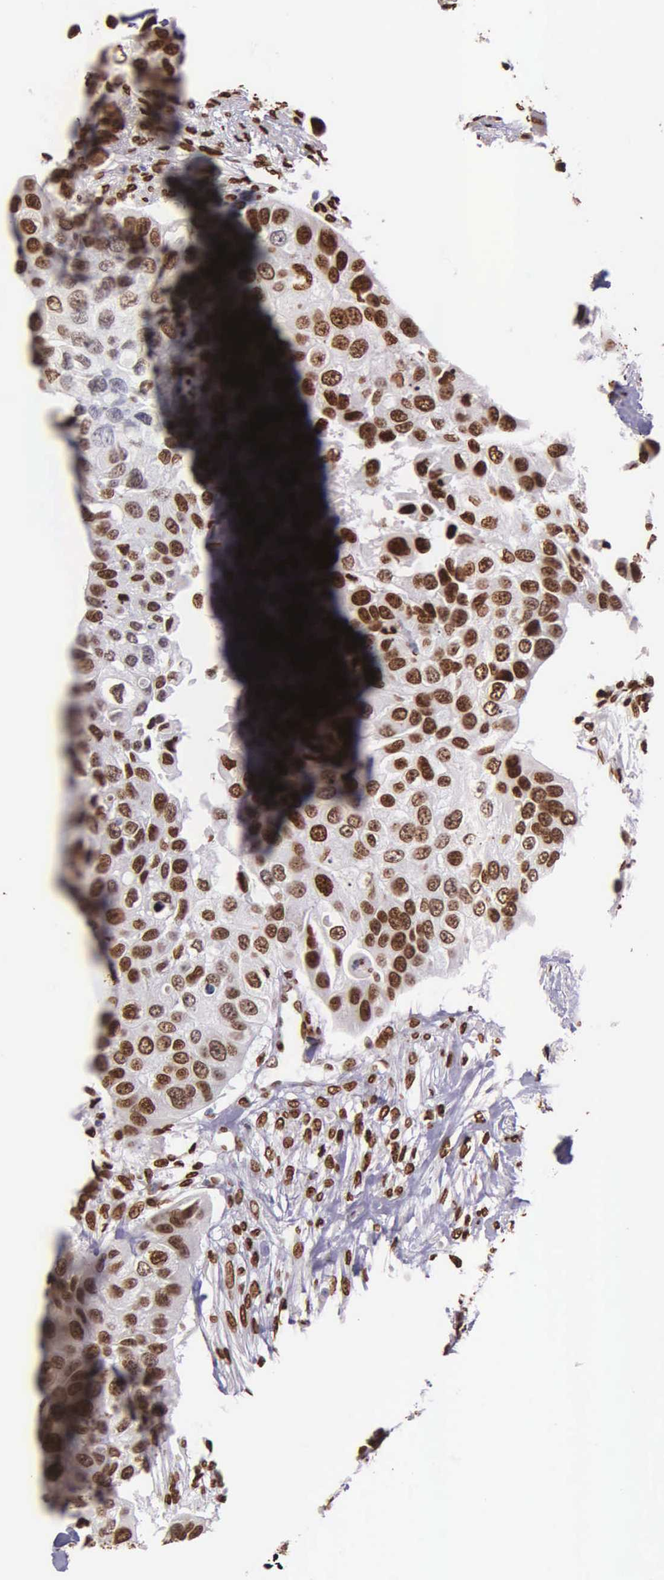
{"staining": {"intensity": "strong", "quantity": ">75%", "location": "nuclear"}, "tissue": "urothelial cancer", "cell_type": "Tumor cells", "image_type": "cancer", "snomed": [{"axis": "morphology", "description": "Urothelial carcinoma, High grade"}, {"axis": "topography", "description": "Urinary bladder"}], "caption": "High-grade urothelial carcinoma stained with DAB (3,3'-diaminobenzidine) immunohistochemistry (IHC) displays high levels of strong nuclear expression in approximately >75% of tumor cells. (IHC, brightfield microscopy, high magnification).", "gene": "H1-0", "patient": {"sex": "male", "age": 55}}